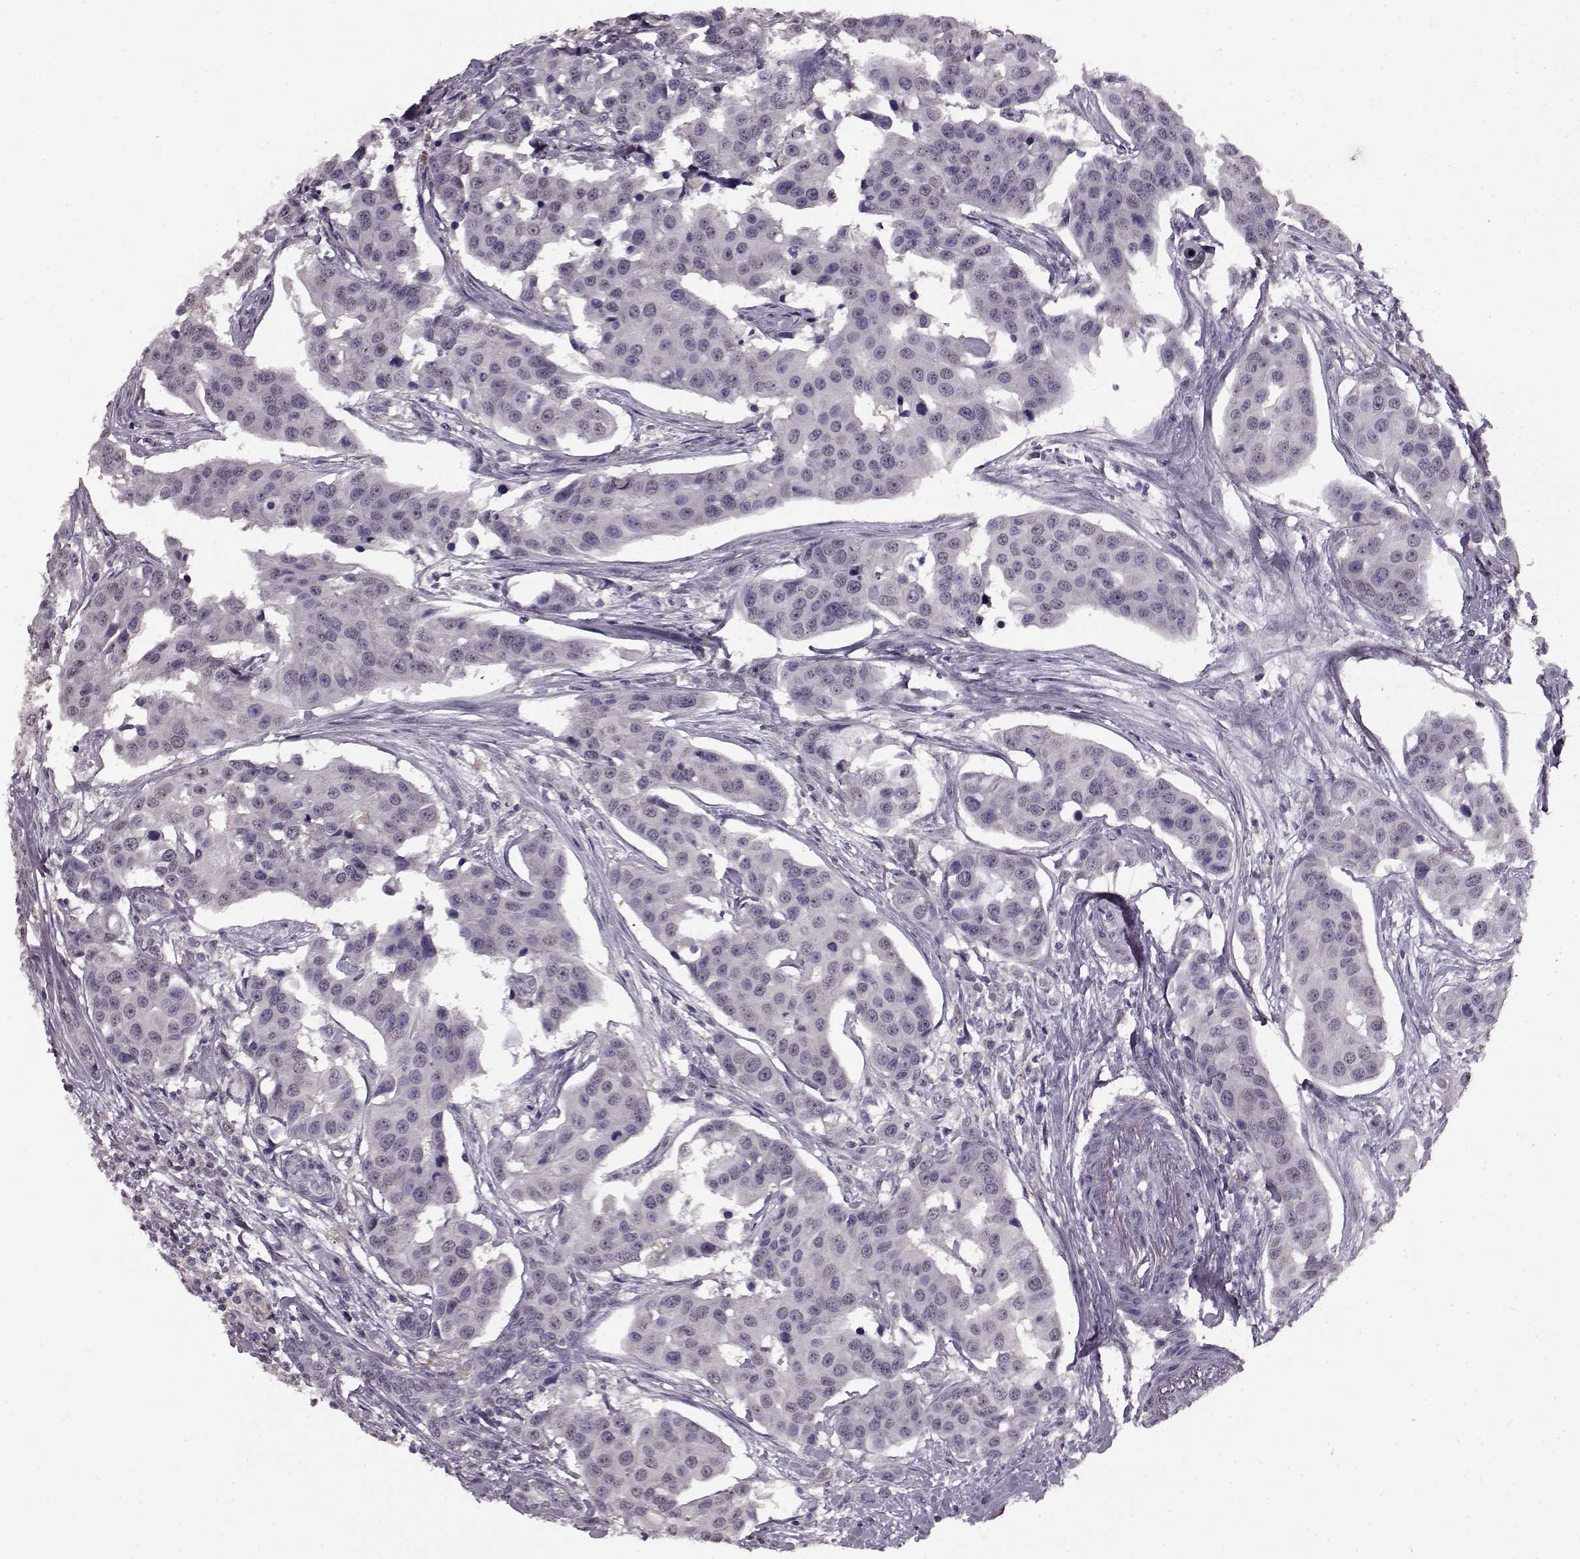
{"staining": {"intensity": "negative", "quantity": "none", "location": "none"}, "tissue": "head and neck cancer", "cell_type": "Tumor cells", "image_type": "cancer", "snomed": [{"axis": "morphology", "description": "Adenocarcinoma, NOS"}, {"axis": "topography", "description": "Head-Neck"}], "caption": "DAB immunohistochemical staining of head and neck cancer (adenocarcinoma) exhibits no significant positivity in tumor cells.", "gene": "RP1L1", "patient": {"sex": "male", "age": 76}}